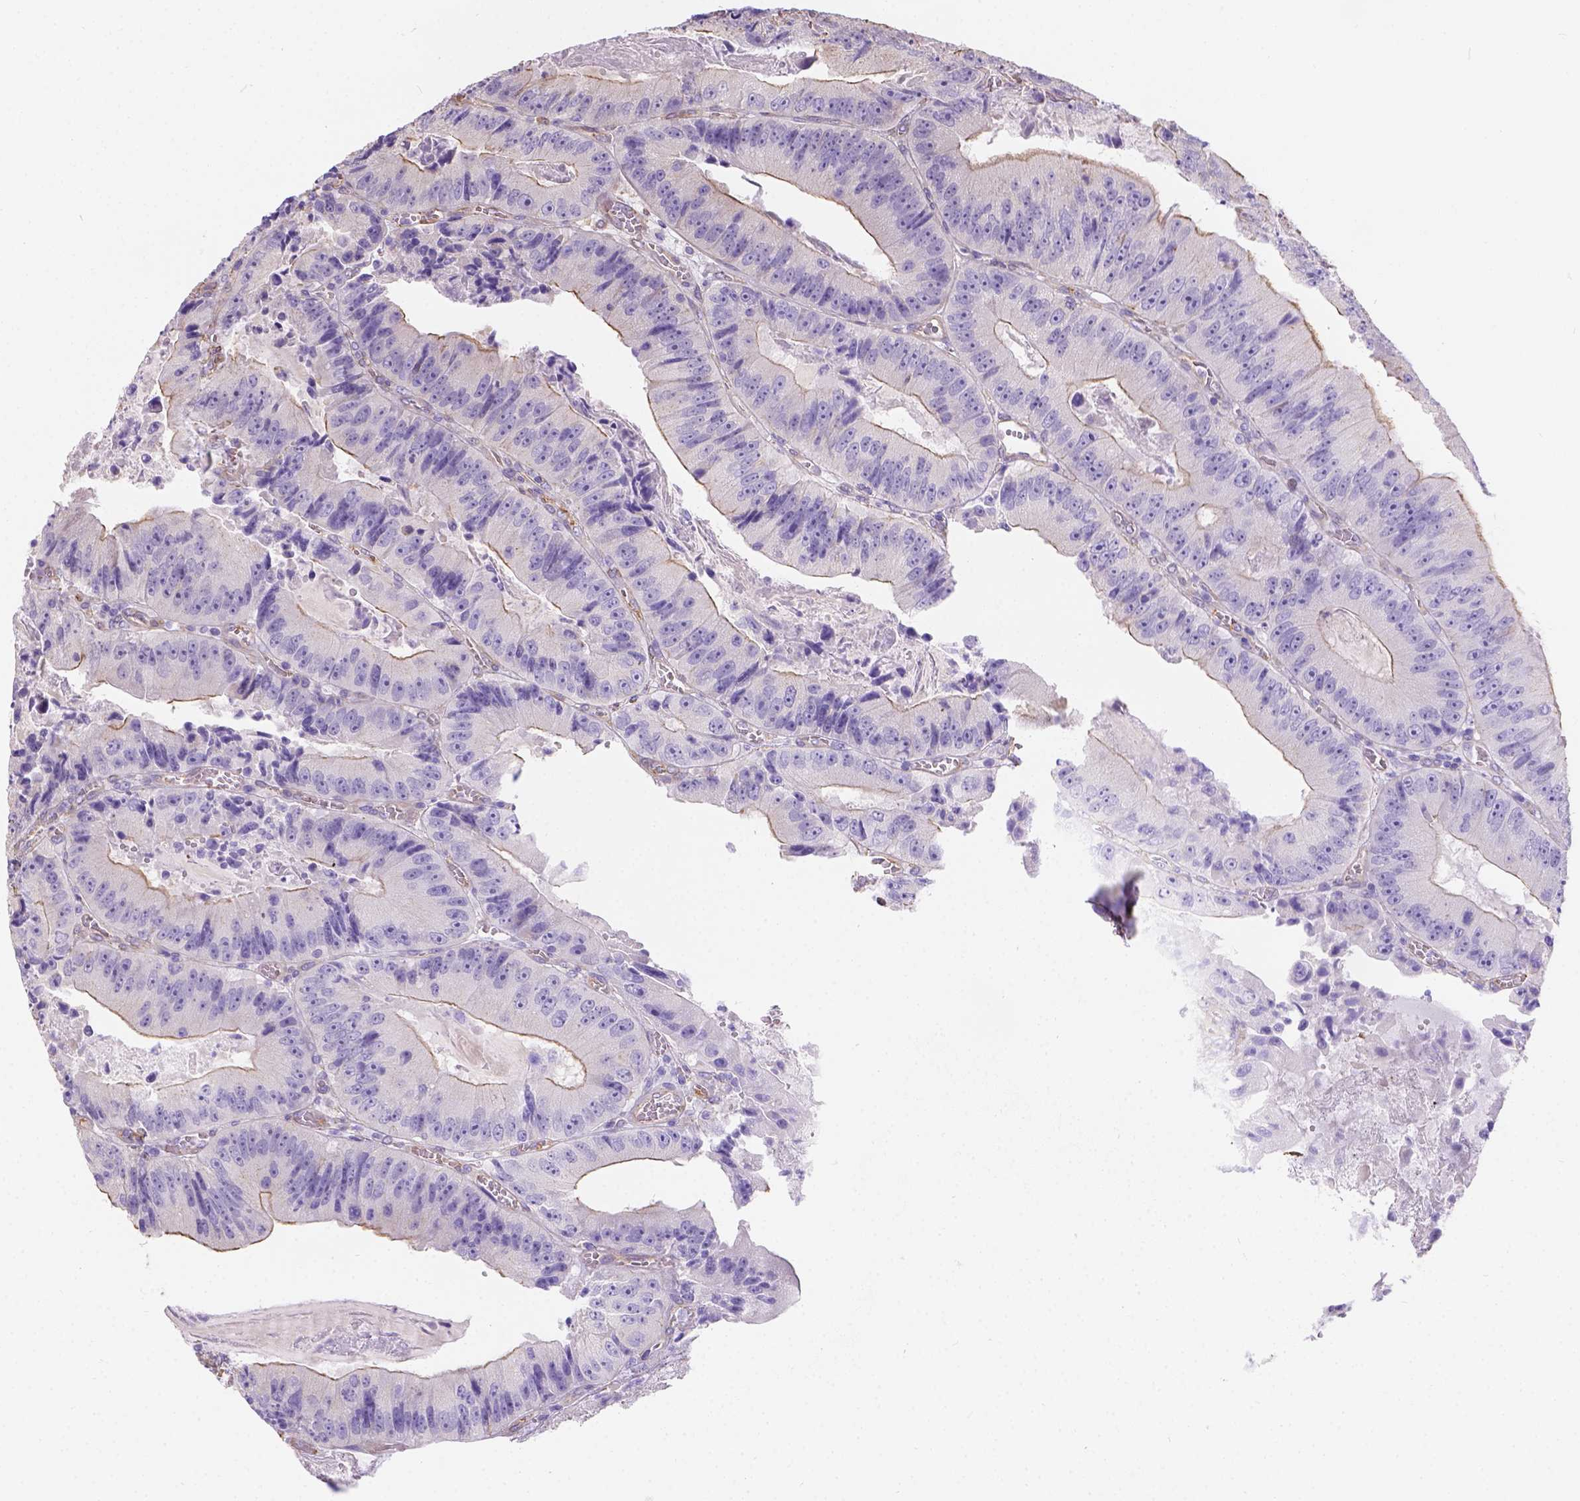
{"staining": {"intensity": "moderate", "quantity": "25%-75%", "location": "cytoplasmic/membranous"}, "tissue": "colorectal cancer", "cell_type": "Tumor cells", "image_type": "cancer", "snomed": [{"axis": "morphology", "description": "Adenocarcinoma, NOS"}, {"axis": "topography", "description": "Colon"}], "caption": "An IHC image of tumor tissue is shown. Protein staining in brown shows moderate cytoplasmic/membranous positivity in colorectal cancer (adenocarcinoma) within tumor cells. (IHC, brightfield microscopy, high magnification).", "gene": "PHF7", "patient": {"sex": "female", "age": 86}}